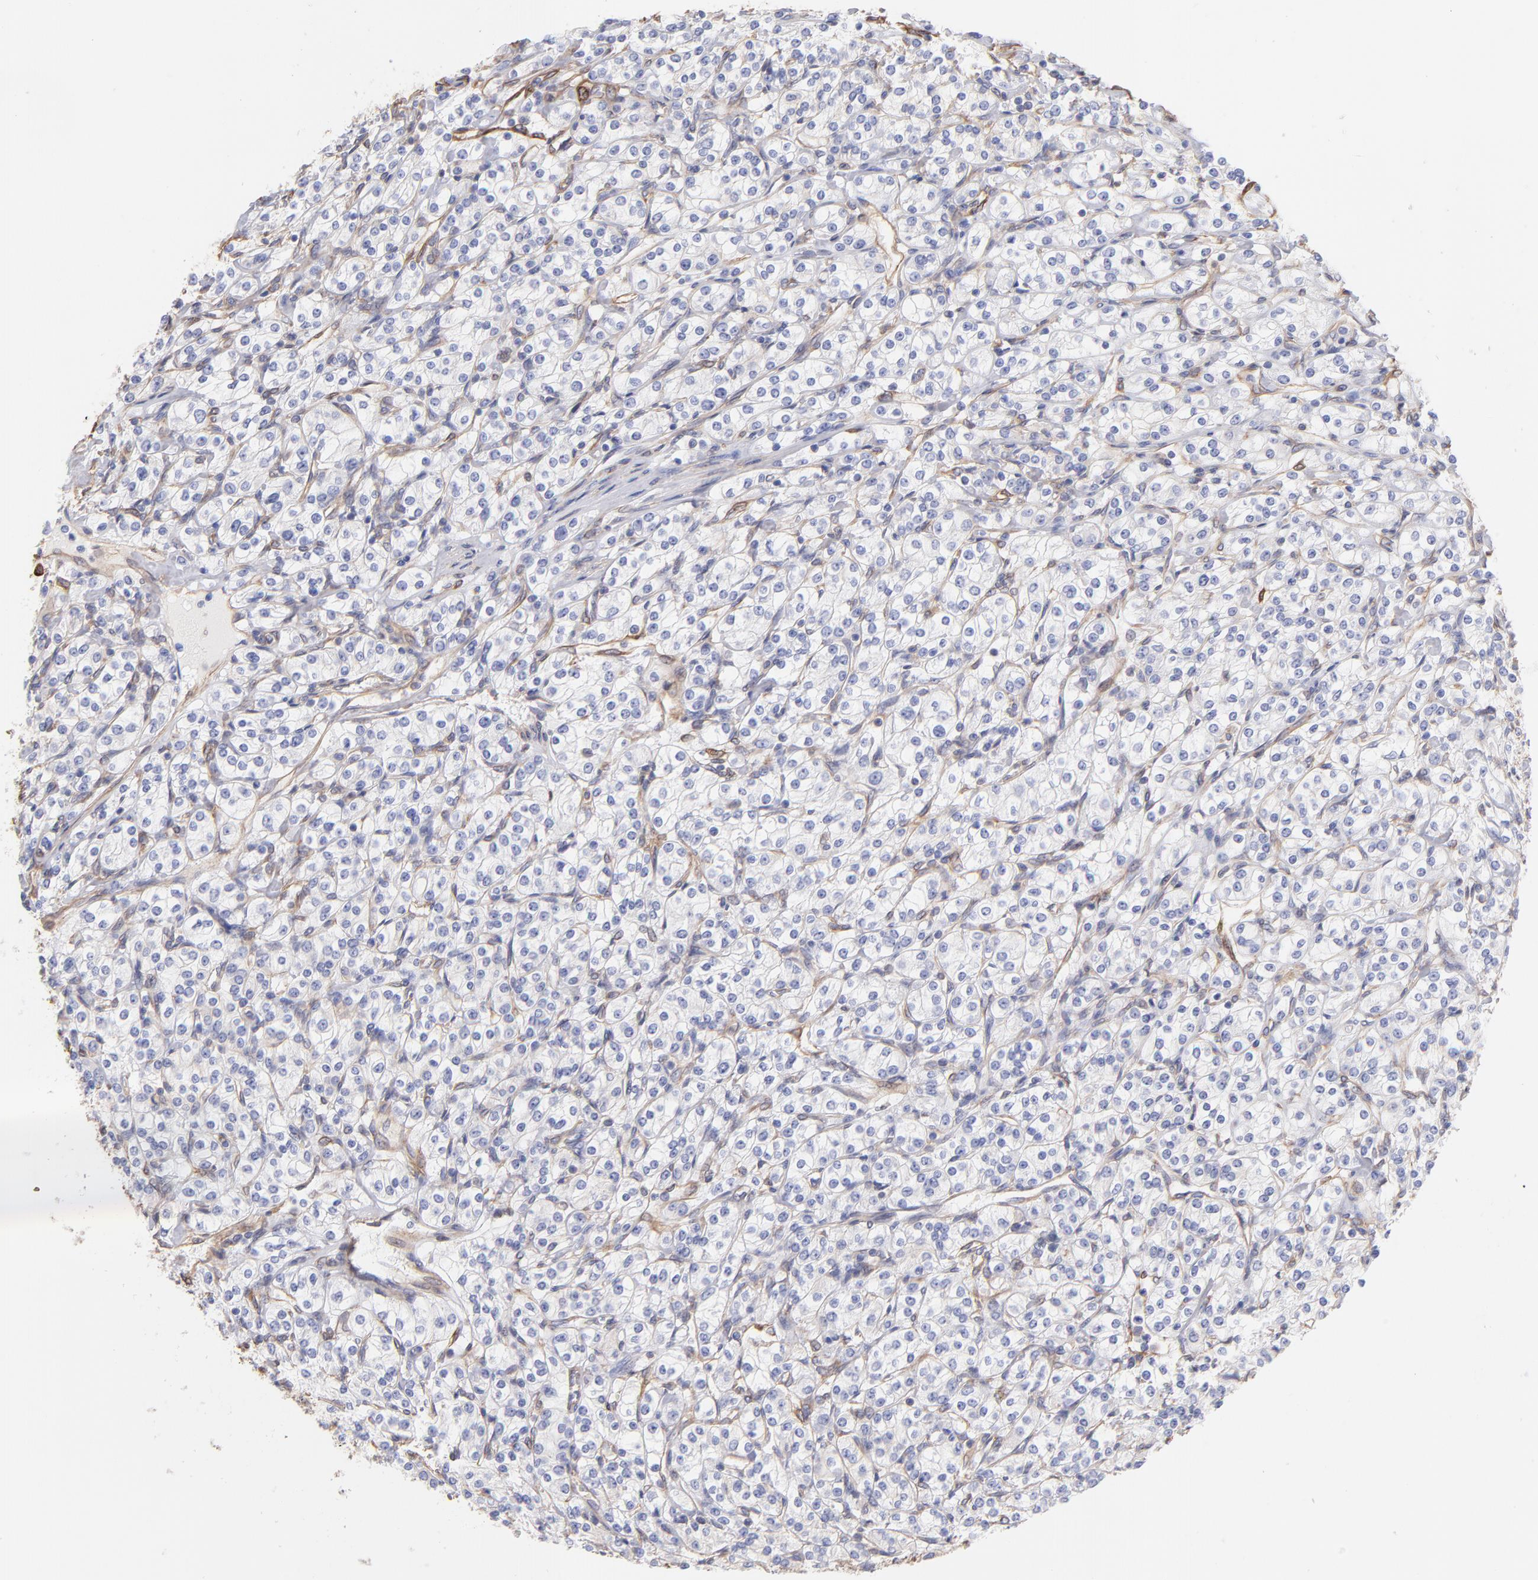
{"staining": {"intensity": "negative", "quantity": "none", "location": "none"}, "tissue": "renal cancer", "cell_type": "Tumor cells", "image_type": "cancer", "snomed": [{"axis": "morphology", "description": "Adenocarcinoma, NOS"}, {"axis": "topography", "description": "Kidney"}], "caption": "Renal adenocarcinoma stained for a protein using immunohistochemistry displays no expression tumor cells.", "gene": "PLEC", "patient": {"sex": "male", "age": 77}}